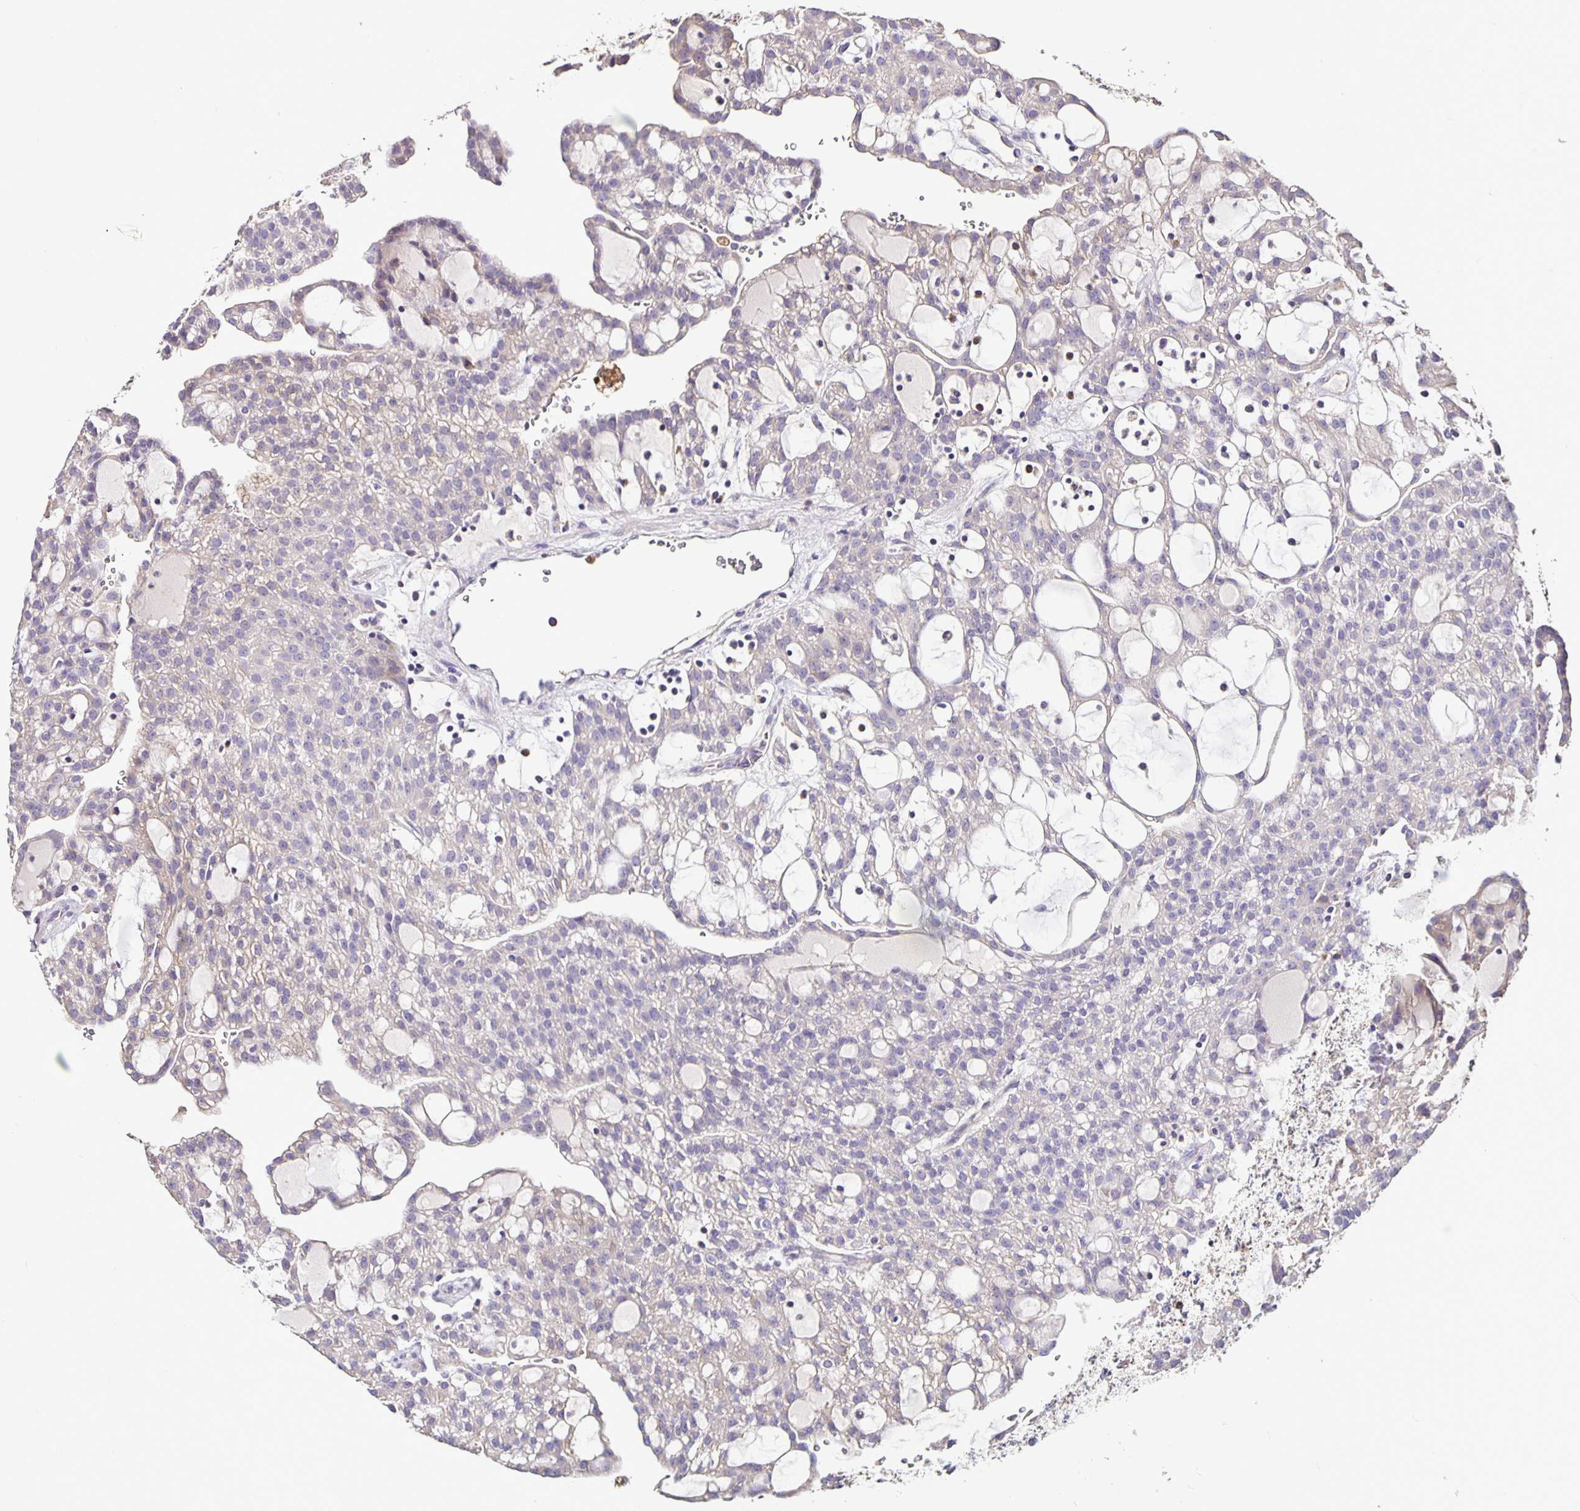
{"staining": {"intensity": "negative", "quantity": "none", "location": "none"}, "tissue": "renal cancer", "cell_type": "Tumor cells", "image_type": "cancer", "snomed": [{"axis": "morphology", "description": "Adenocarcinoma, NOS"}, {"axis": "topography", "description": "Kidney"}], "caption": "Tumor cells are negative for brown protein staining in renal cancer (adenocarcinoma). Nuclei are stained in blue.", "gene": "FCER1A", "patient": {"sex": "male", "age": 63}}